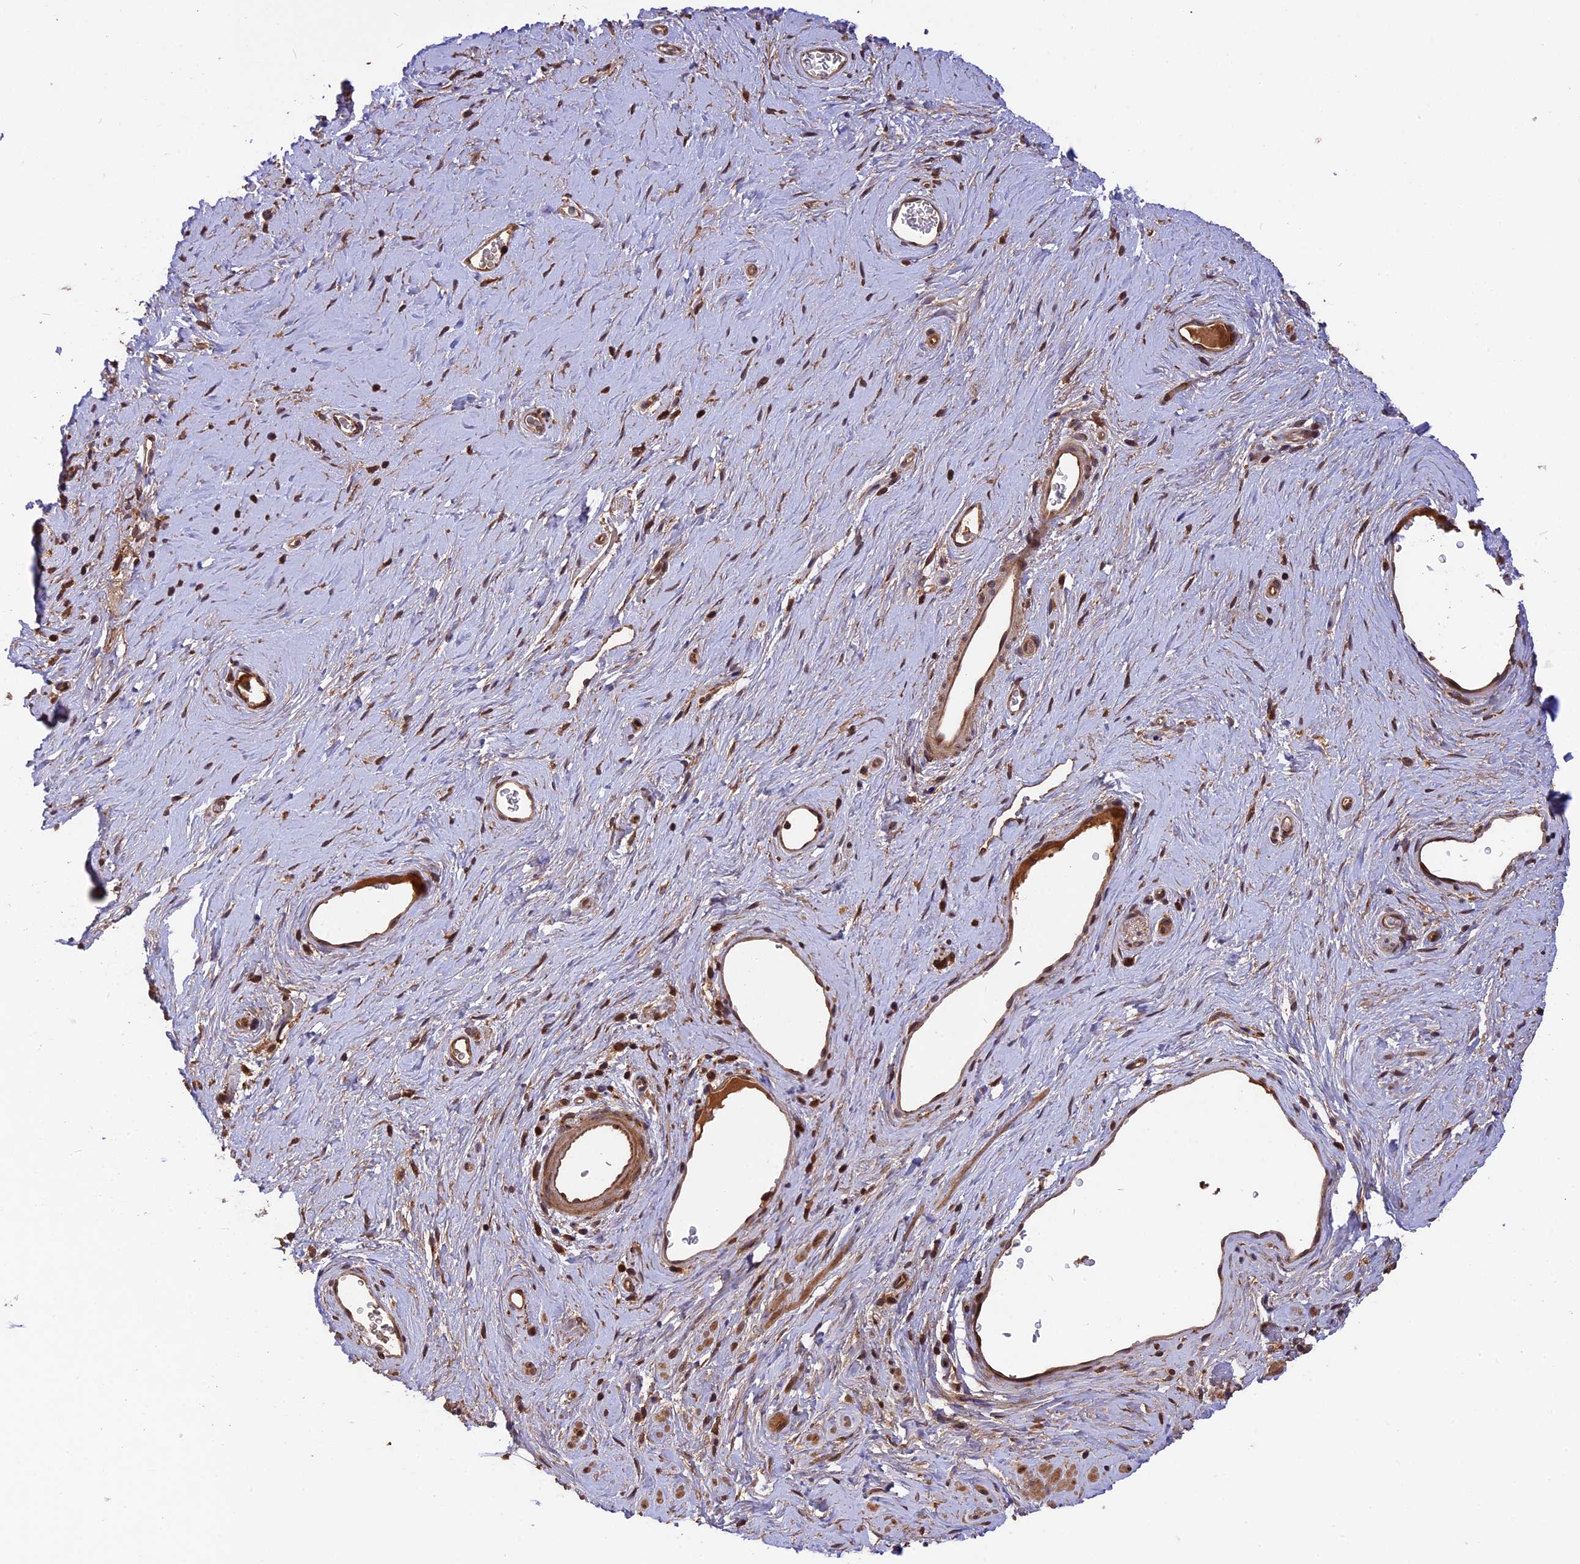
{"staining": {"intensity": "strong", "quantity": "25%-75%", "location": "cytoplasmic/membranous"}, "tissue": "soft tissue", "cell_type": "Chondrocytes", "image_type": "normal", "snomed": [{"axis": "morphology", "description": "Normal tissue, NOS"}, {"axis": "morphology", "description": "Adenocarcinoma, NOS"}, {"axis": "topography", "description": "Rectum"}, {"axis": "topography", "description": "Vagina"}, {"axis": "topography", "description": "Peripheral nerve tissue"}], "caption": "An immunohistochemistry histopathology image of benign tissue is shown. Protein staining in brown labels strong cytoplasmic/membranous positivity in soft tissue within chondrocytes. (Stains: DAB in brown, nuclei in blue, Microscopy: brightfield microscopy at high magnification).", "gene": "ESCO1", "patient": {"sex": "female", "age": 71}}